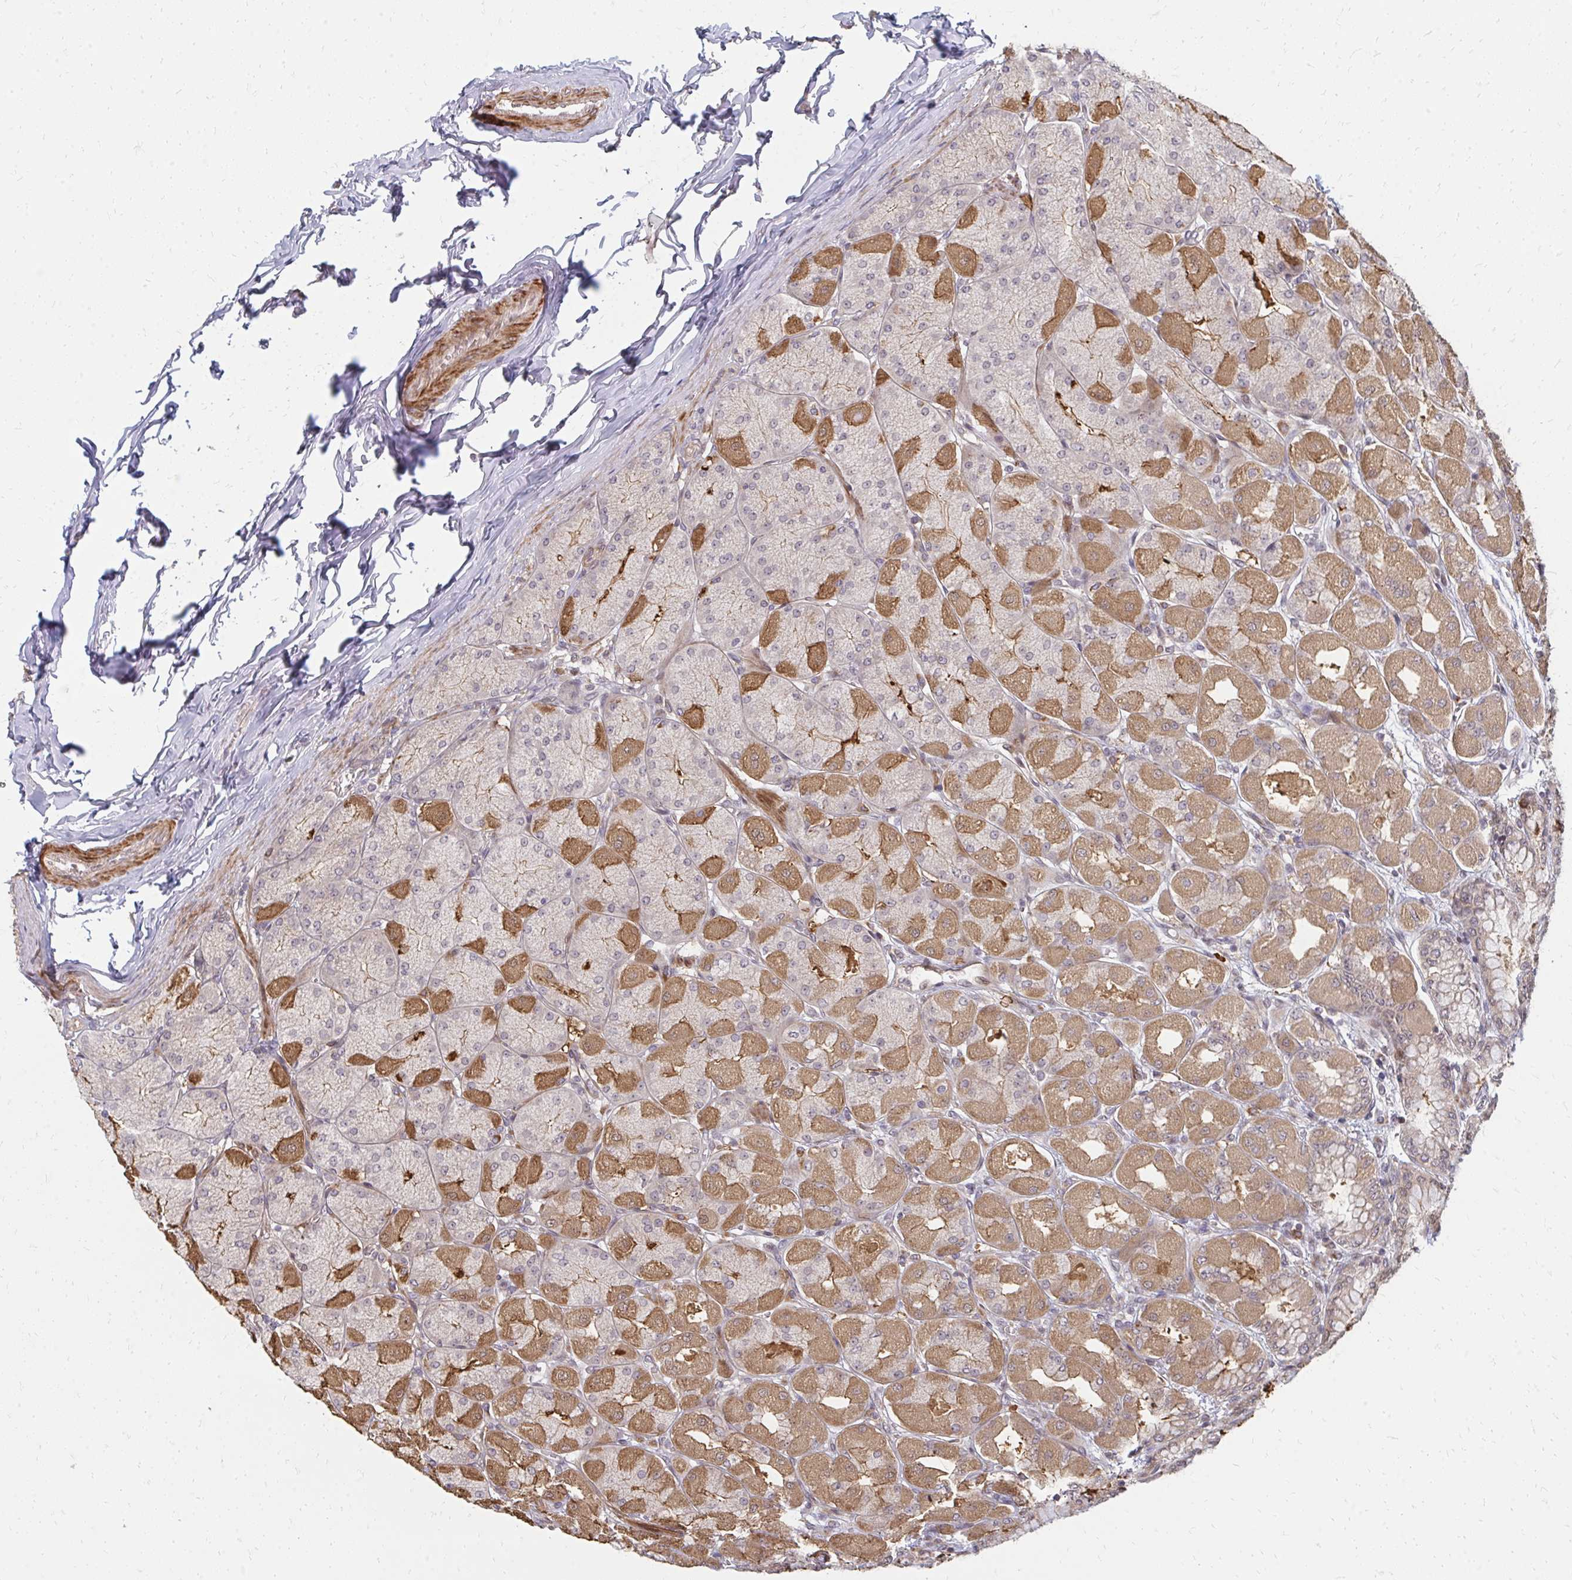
{"staining": {"intensity": "moderate", "quantity": ">75%", "location": "cytoplasmic/membranous,nuclear"}, "tissue": "stomach", "cell_type": "Glandular cells", "image_type": "normal", "snomed": [{"axis": "morphology", "description": "Normal tissue, NOS"}, {"axis": "topography", "description": "Stomach, upper"}], "caption": "Stomach stained with IHC reveals moderate cytoplasmic/membranous,nuclear positivity in about >75% of glandular cells.", "gene": "ZNF285", "patient": {"sex": "female", "age": 56}}